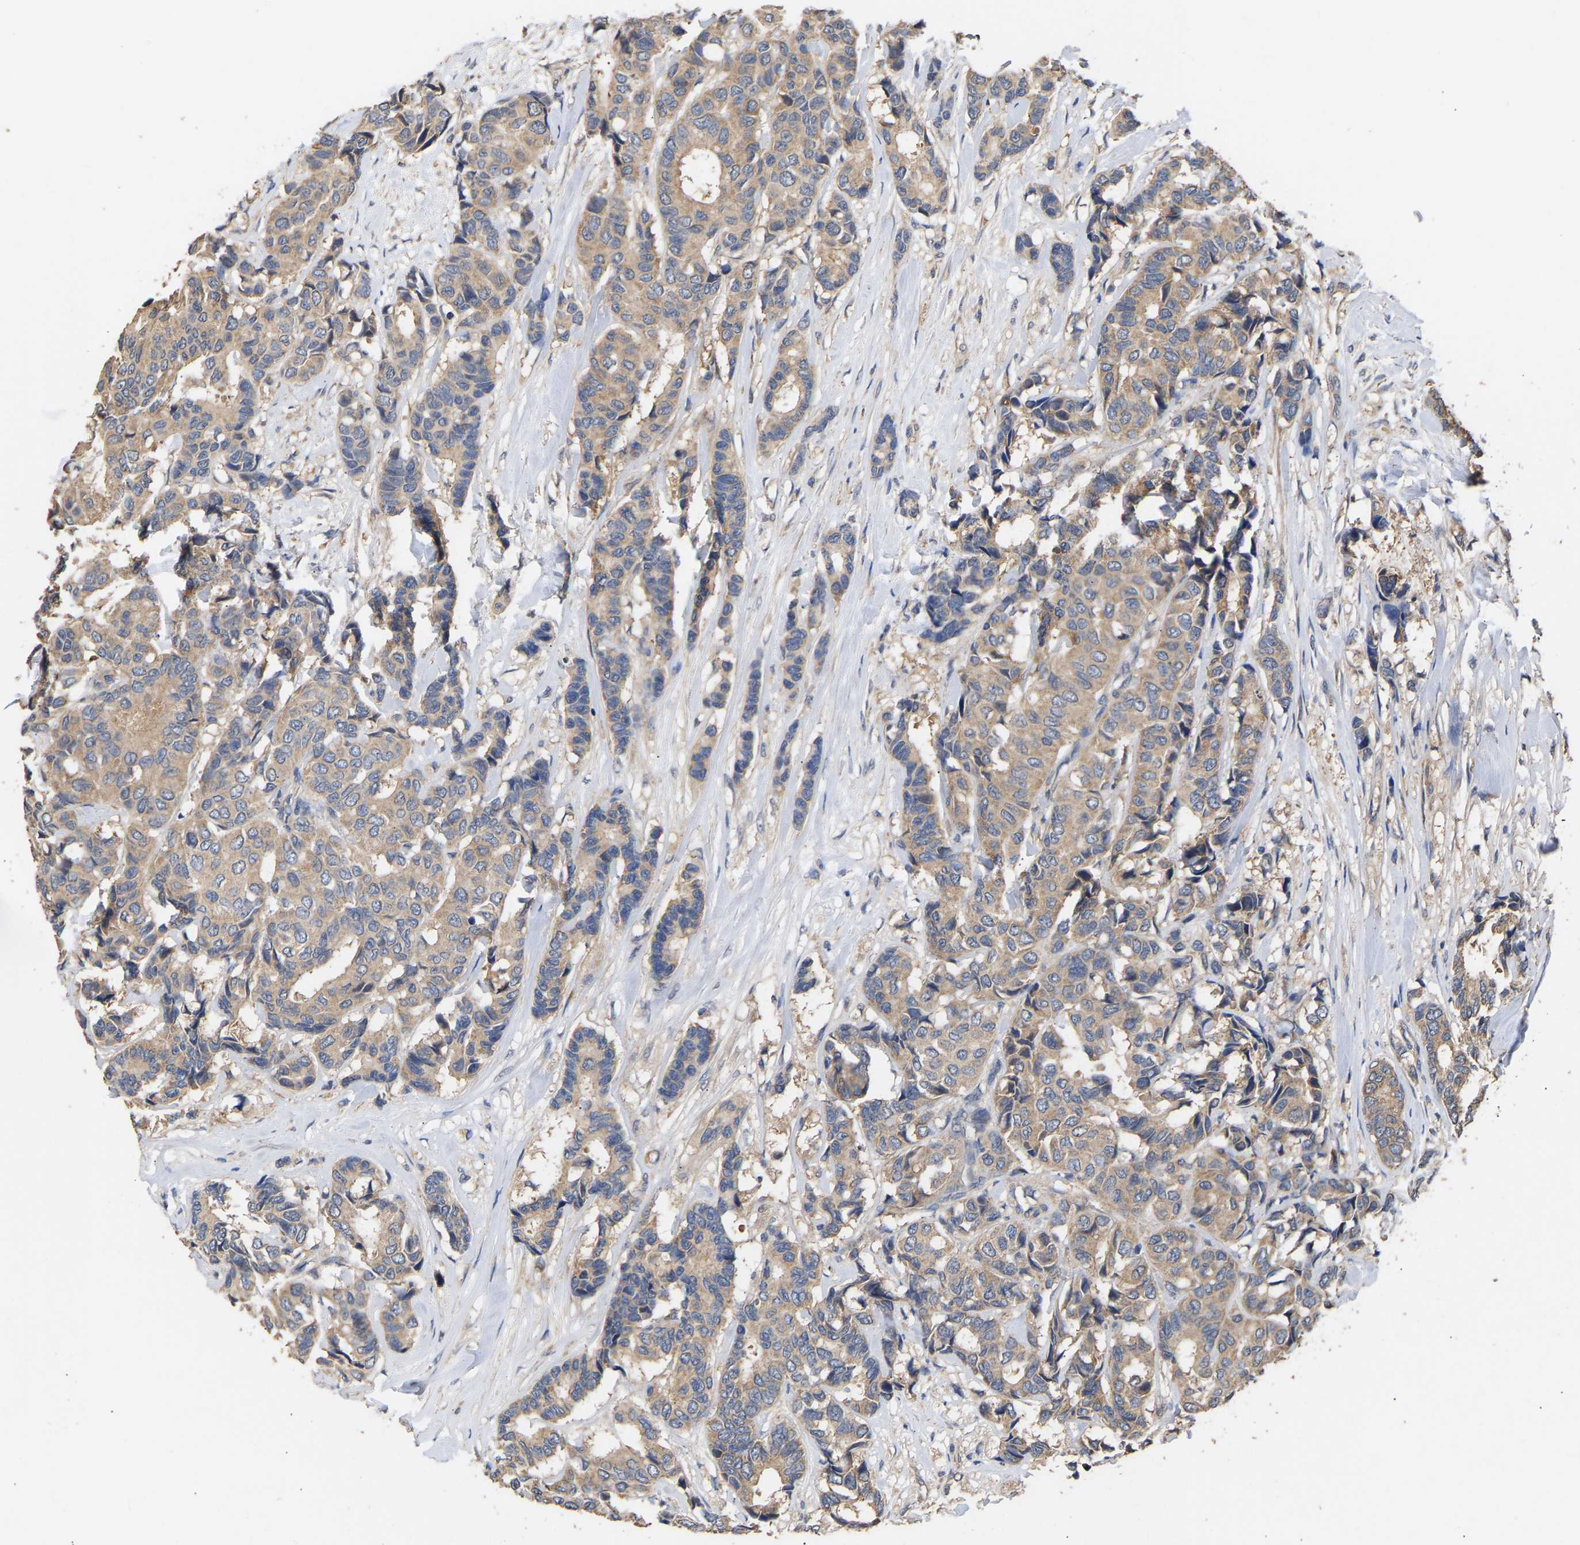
{"staining": {"intensity": "moderate", "quantity": ">75%", "location": "cytoplasmic/membranous"}, "tissue": "breast cancer", "cell_type": "Tumor cells", "image_type": "cancer", "snomed": [{"axis": "morphology", "description": "Duct carcinoma"}, {"axis": "topography", "description": "Breast"}], "caption": "Intraductal carcinoma (breast) stained for a protein (brown) demonstrates moderate cytoplasmic/membranous positive staining in approximately >75% of tumor cells.", "gene": "ZNF26", "patient": {"sex": "female", "age": 87}}